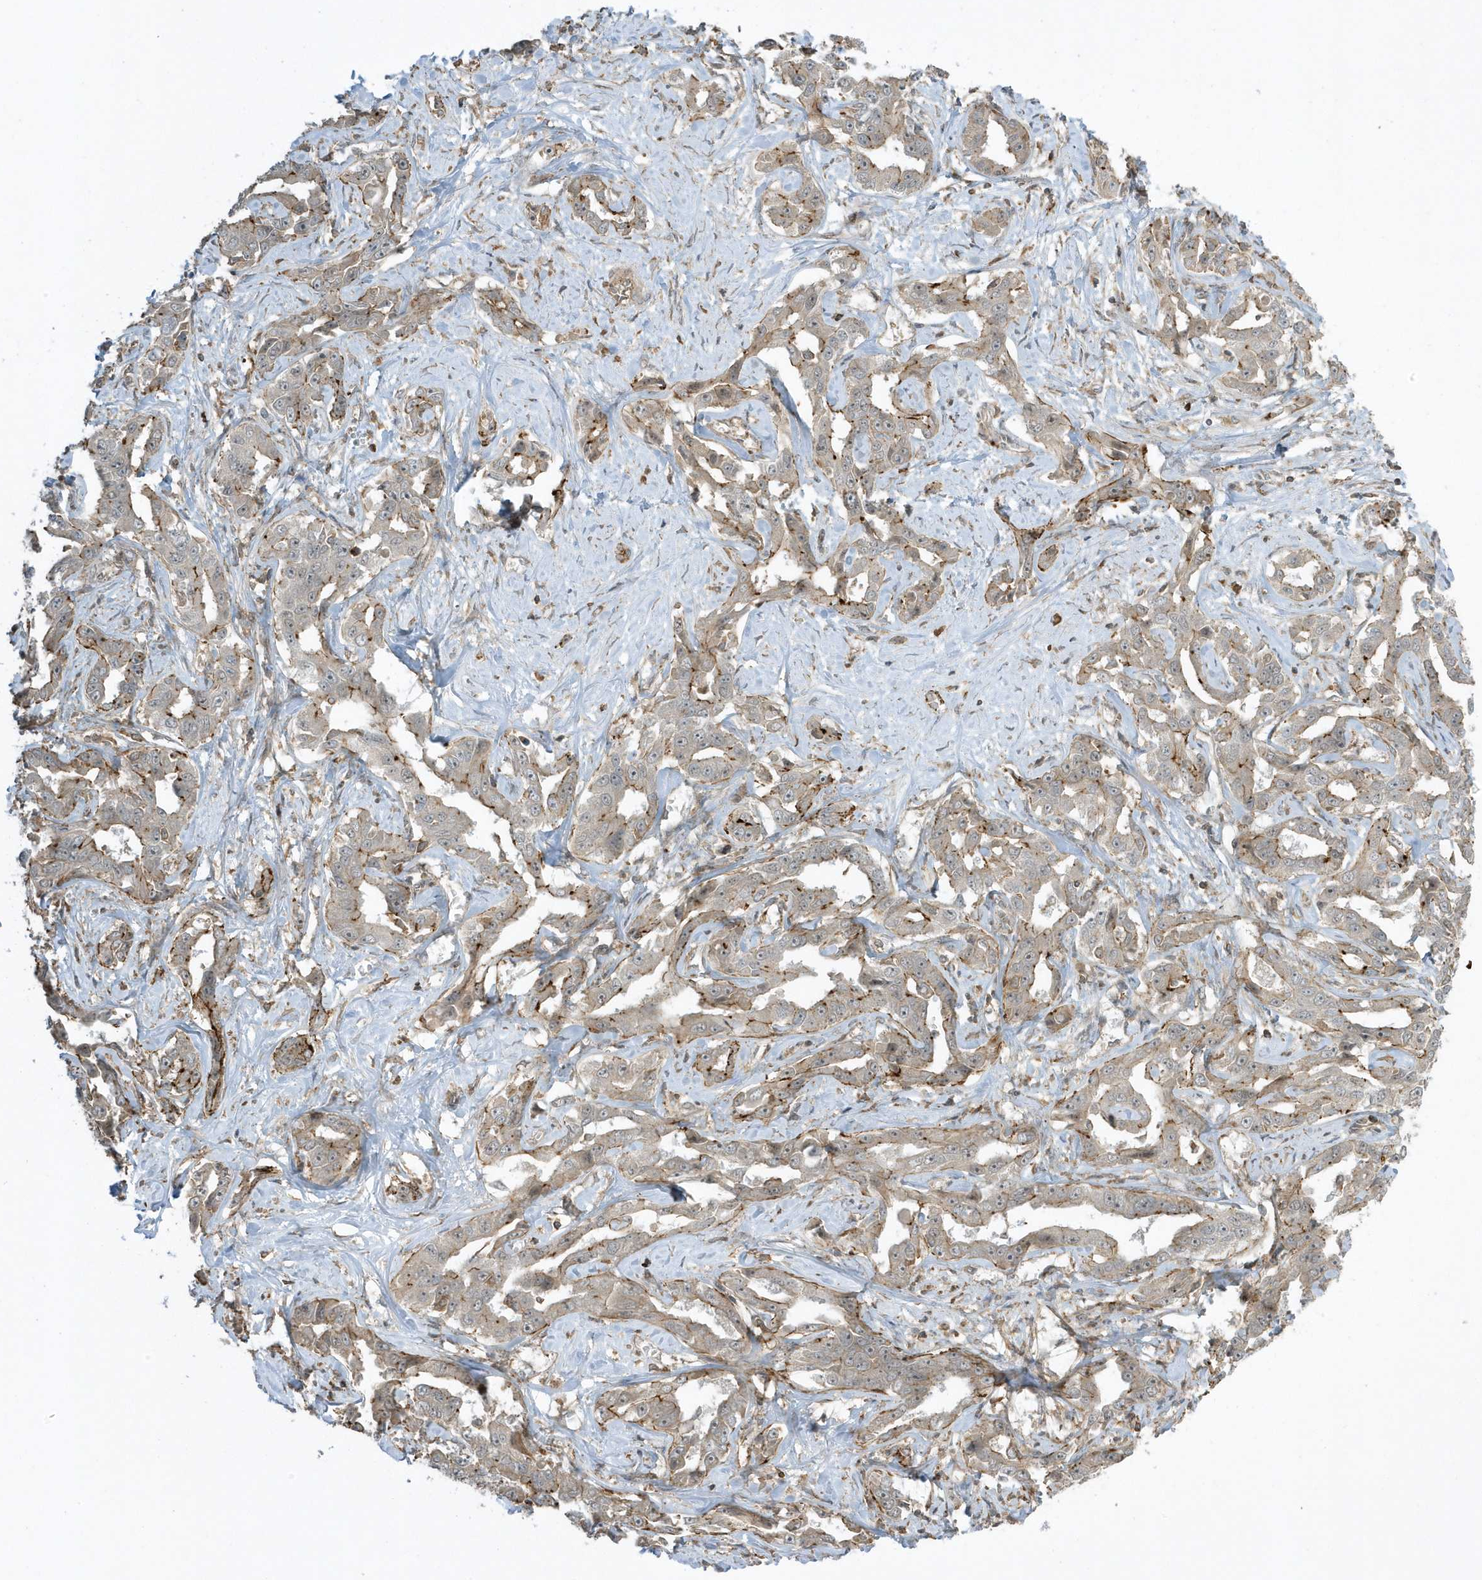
{"staining": {"intensity": "weak", "quantity": ">75%", "location": "cytoplasmic/membranous"}, "tissue": "liver cancer", "cell_type": "Tumor cells", "image_type": "cancer", "snomed": [{"axis": "morphology", "description": "Cholangiocarcinoma"}, {"axis": "topography", "description": "Liver"}], "caption": "DAB immunohistochemical staining of human cholangiocarcinoma (liver) displays weak cytoplasmic/membranous protein staining in approximately >75% of tumor cells. (DAB = brown stain, brightfield microscopy at high magnification).", "gene": "ZBTB8A", "patient": {"sex": "male", "age": 59}}